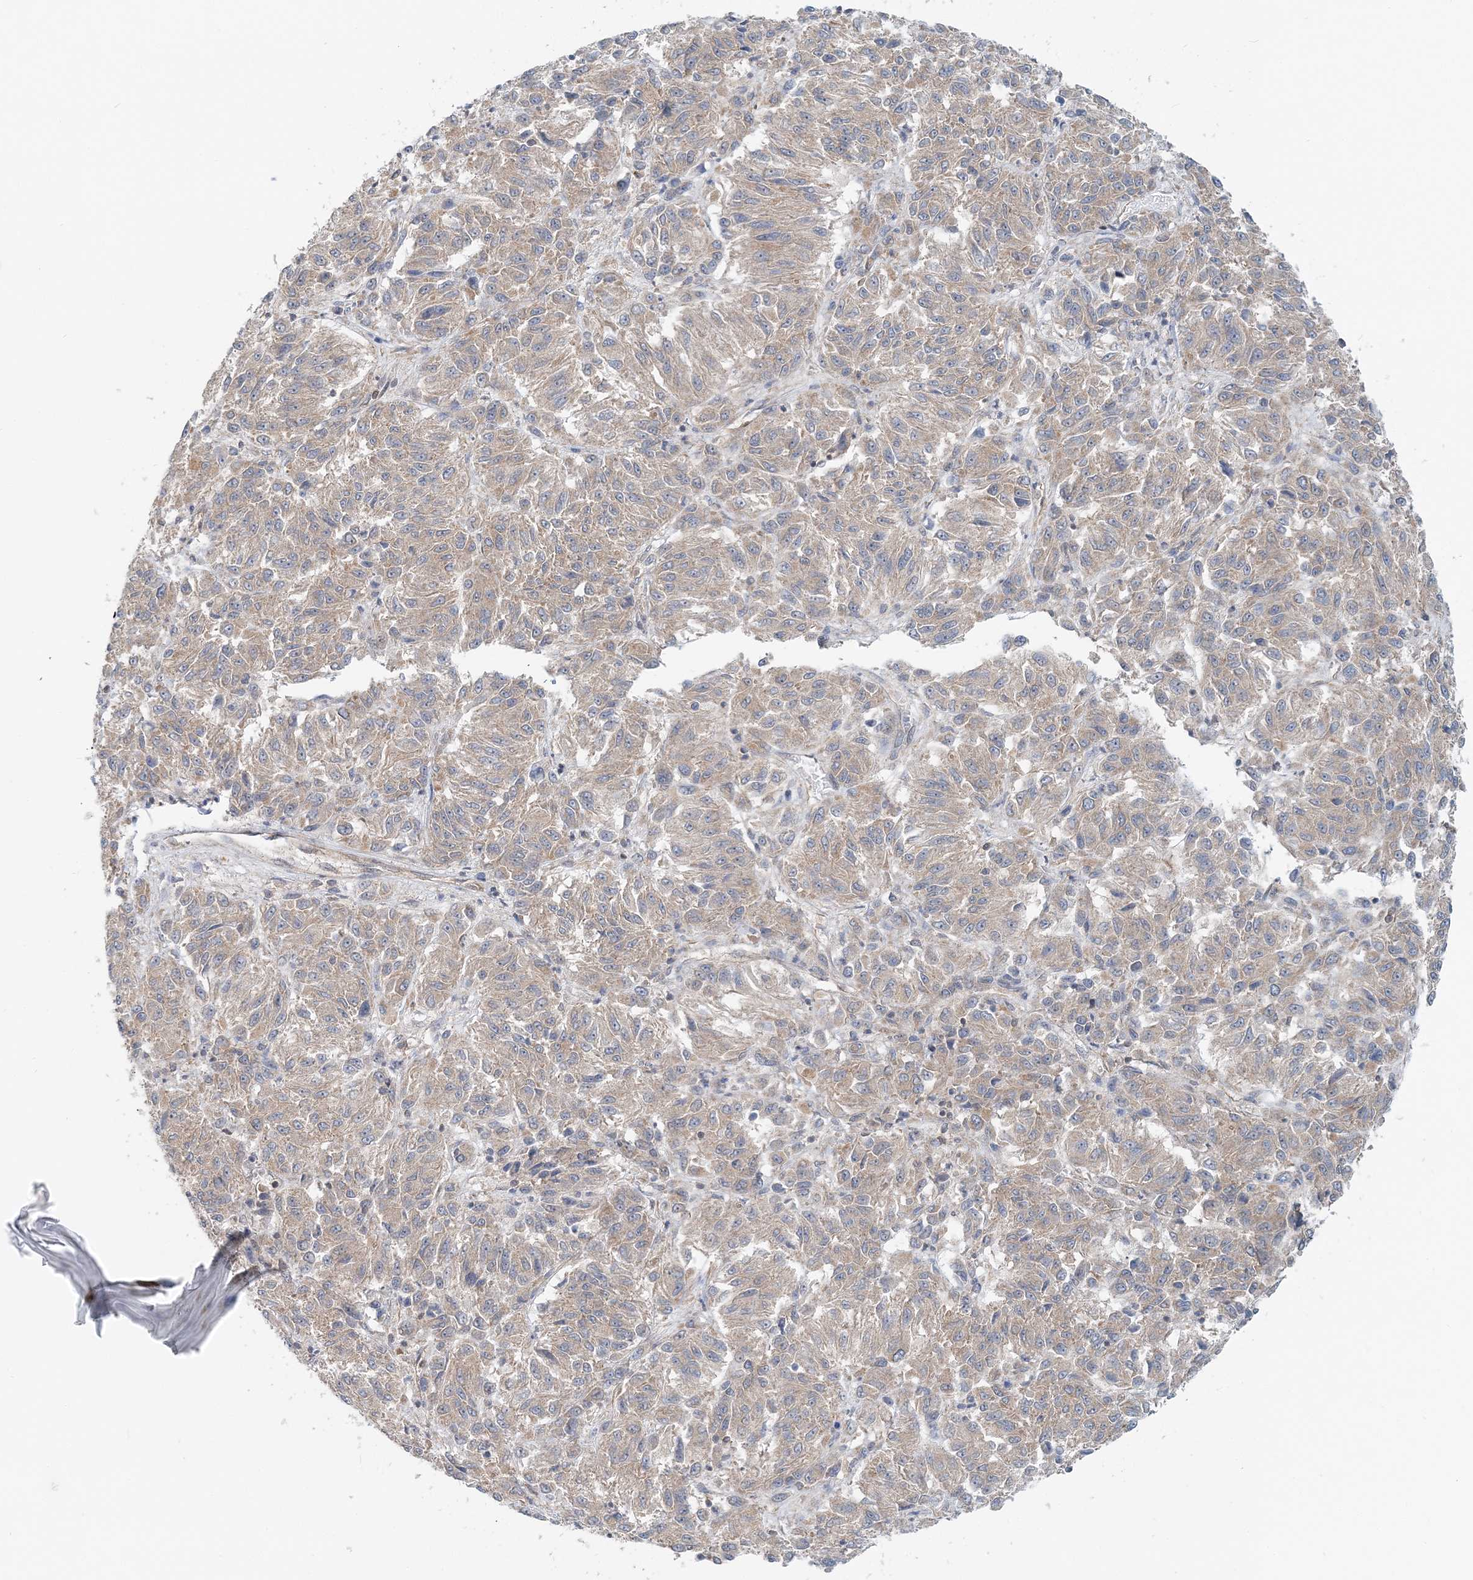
{"staining": {"intensity": "weak", "quantity": ">75%", "location": "cytoplasmic/membranous"}, "tissue": "melanoma", "cell_type": "Tumor cells", "image_type": "cancer", "snomed": [{"axis": "morphology", "description": "Malignant melanoma, Metastatic site"}, {"axis": "topography", "description": "Lung"}], "caption": "Melanoma was stained to show a protein in brown. There is low levels of weak cytoplasmic/membranous expression in approximately >75% of tumor cells.", "gene": "MOB4", "patient": {"sex": "male", "age": 64}}